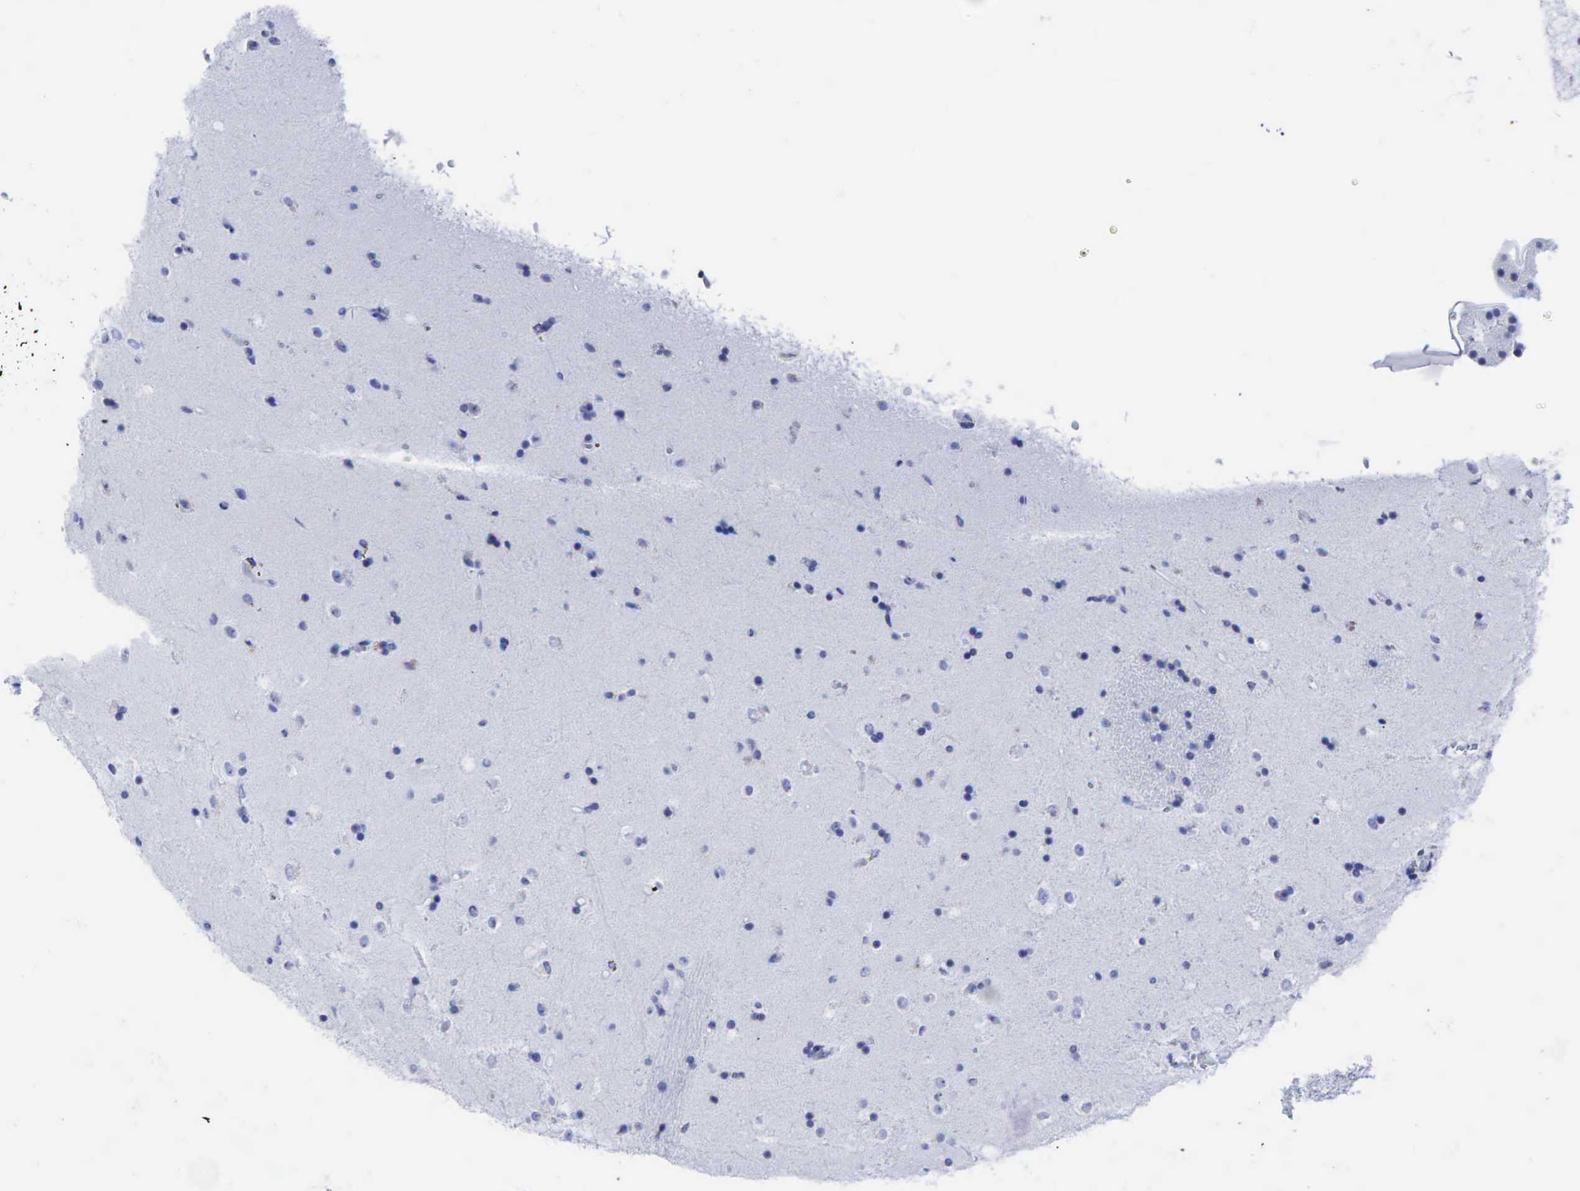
{"staining": {"intensity": "negative", "quantity": "none", "location": "none"}, "tissue": "caudate", "cell_type": "Glial cells", "image_type": "normal", "snomed": [{"axis": "morphology", "description": "Normal tissue, NOS"}, {"axis": "topography", "description": "Lateral ventricle wall"}], "caption": "Glial cells show no significant protein expression in normal caudate. Nuclei are stained in blue.", "gene": "CEACAM5", "patient": {"sex": "female", "age": 54}}